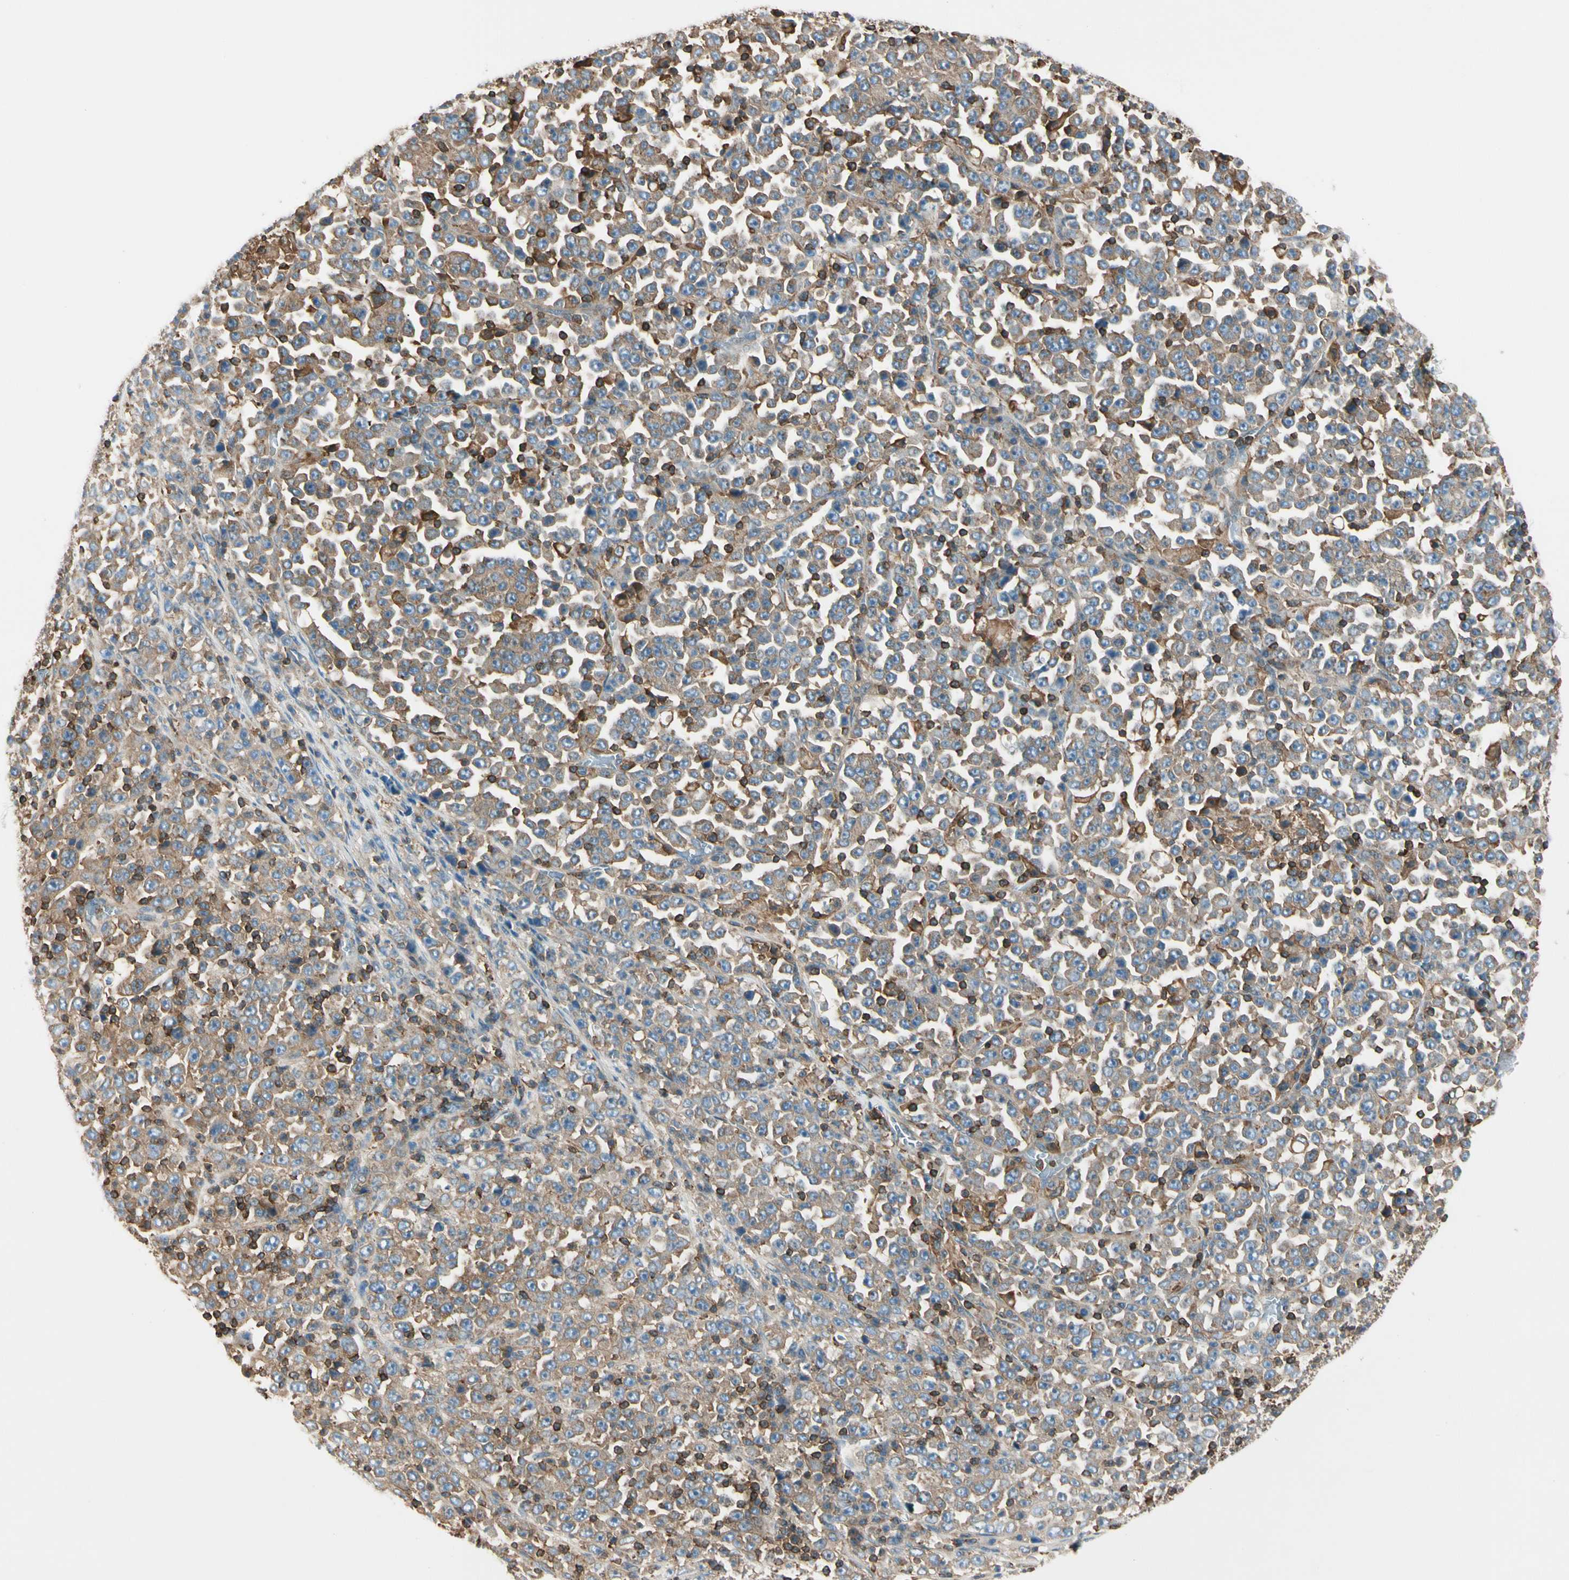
{"staining": {"intensity": "moderate", "quantity": ">75%", "location": "cytoplasmic/membranous"}, "tissue": "stomach cancer", "cell_type": "Tumor cells", "image_type": "cancer", "snomed": [{"axis": "morphology", "description": "Normal tissue, NOS"}, {"axis": "morphology", "description": "Adenocarcinoma, NOS"}, {"axis": "topography", "description": "Stomach, upper"}, {"axis": "topography", "description": "Stomach"}], "caption": "DAB (3,3'-diaminobenzidine) immunohistochemical staining of stomach cancer (adenocarcinoma) exhibits moderate cytoplasmic/membranous protein positivity in approximately >75% of tumor cells.", "gene": "CAPZA2", "patient": {"sex": "male", "age": 59}}